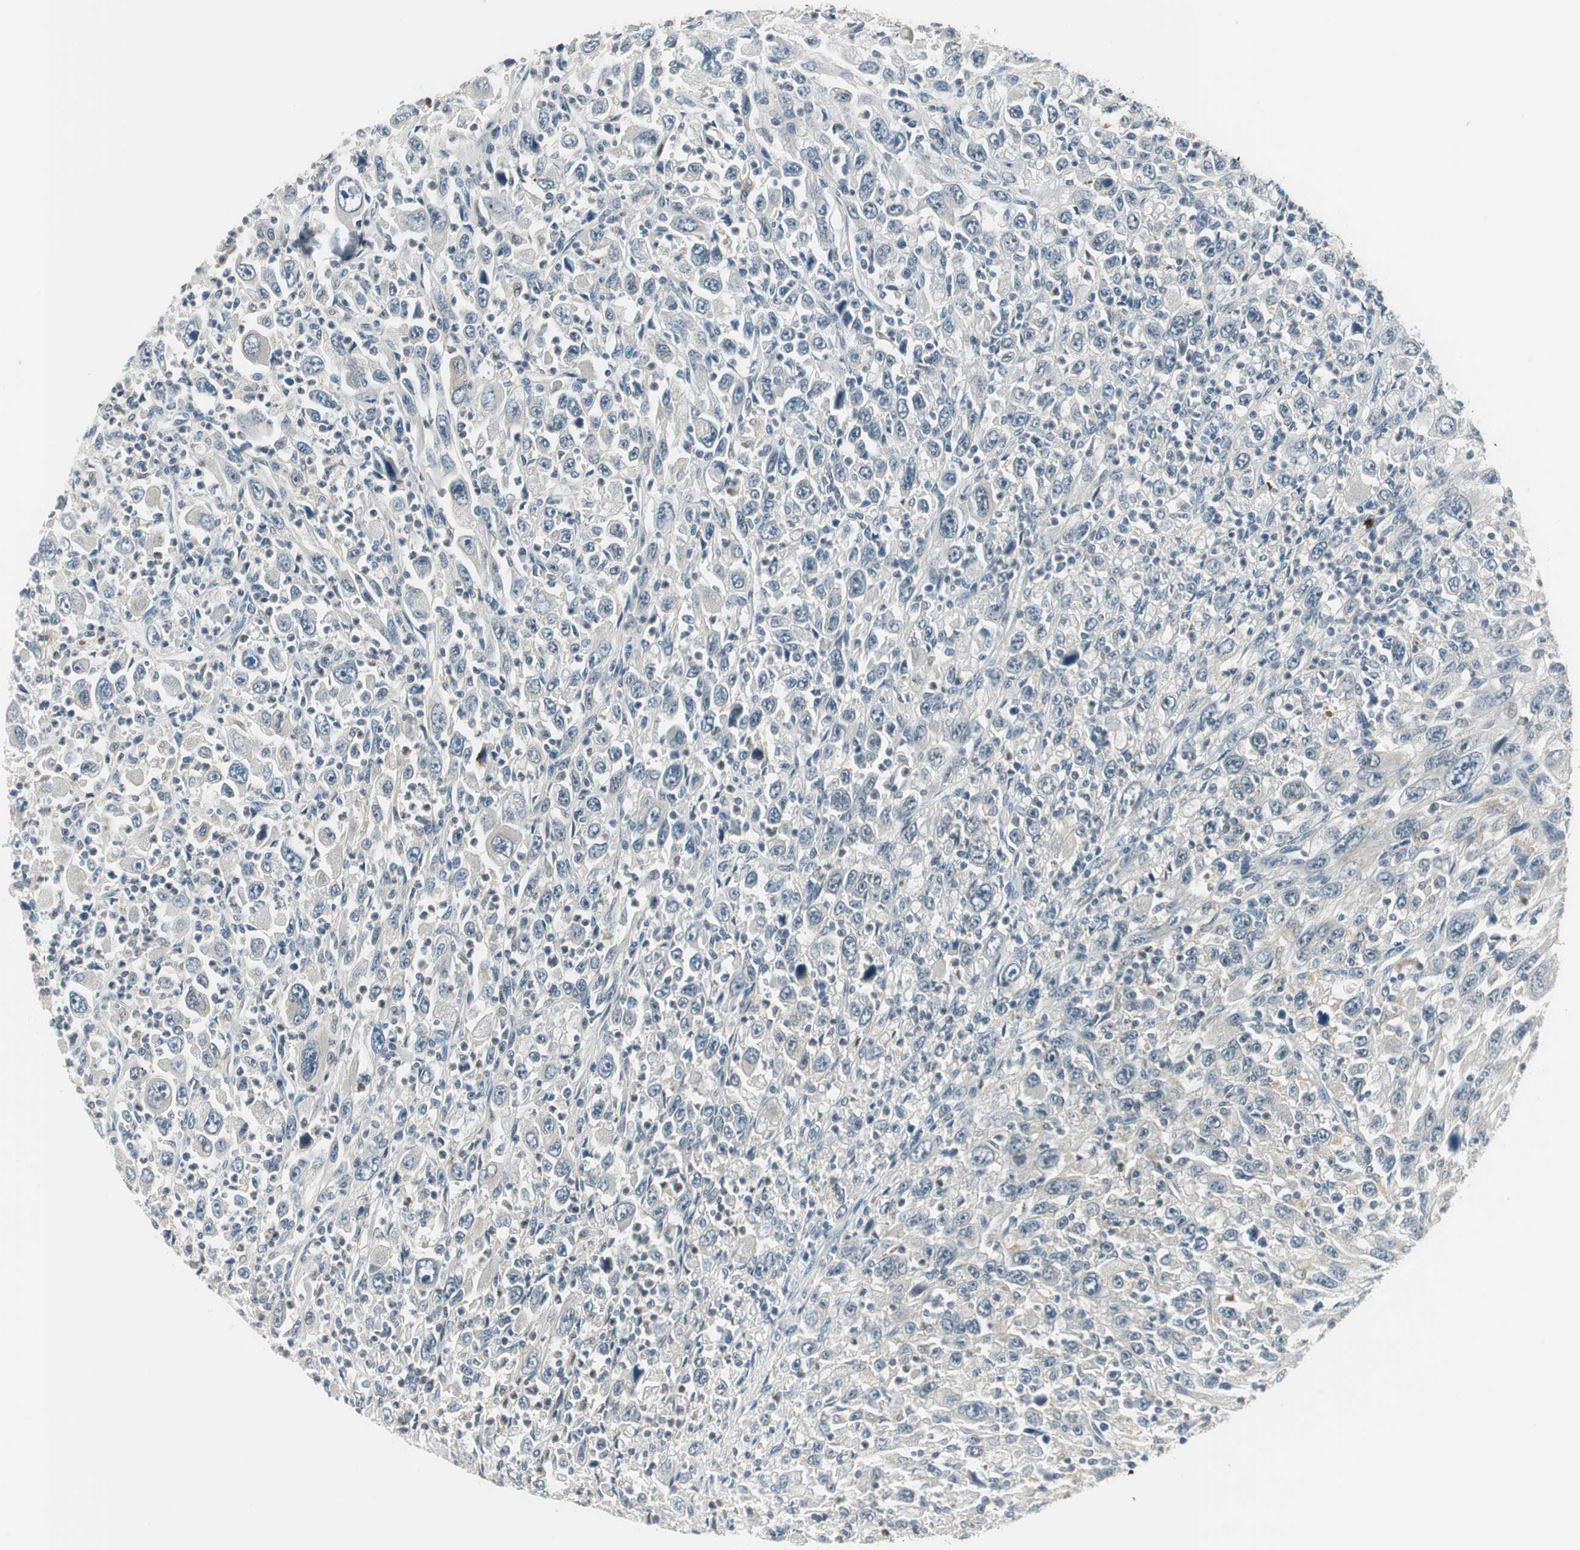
{"staining": {"intensity": "negative", "quantity": "none", "location": "none"}, "tissue": "melanoma", "cell_type": "Tumor cells", "image_type": "cancer", "snomed": [{"axis": "morphology", "description": "Malignant melanoma, Metastatic site"}, {"axis": "topography", "description": "Skin"}], "caption": "DAB immunohistochemical staining of human malignant melanoma (metastatic site) exhibits no significant expression in tumor cells. Brightfield microscopy of immunohistochemistry (IHC) stained with DAB (brown) and hematoxylin (blue), captured at high magnification.", "gene": "NCK1", "patient": {"sex": "female", "age": 56}}